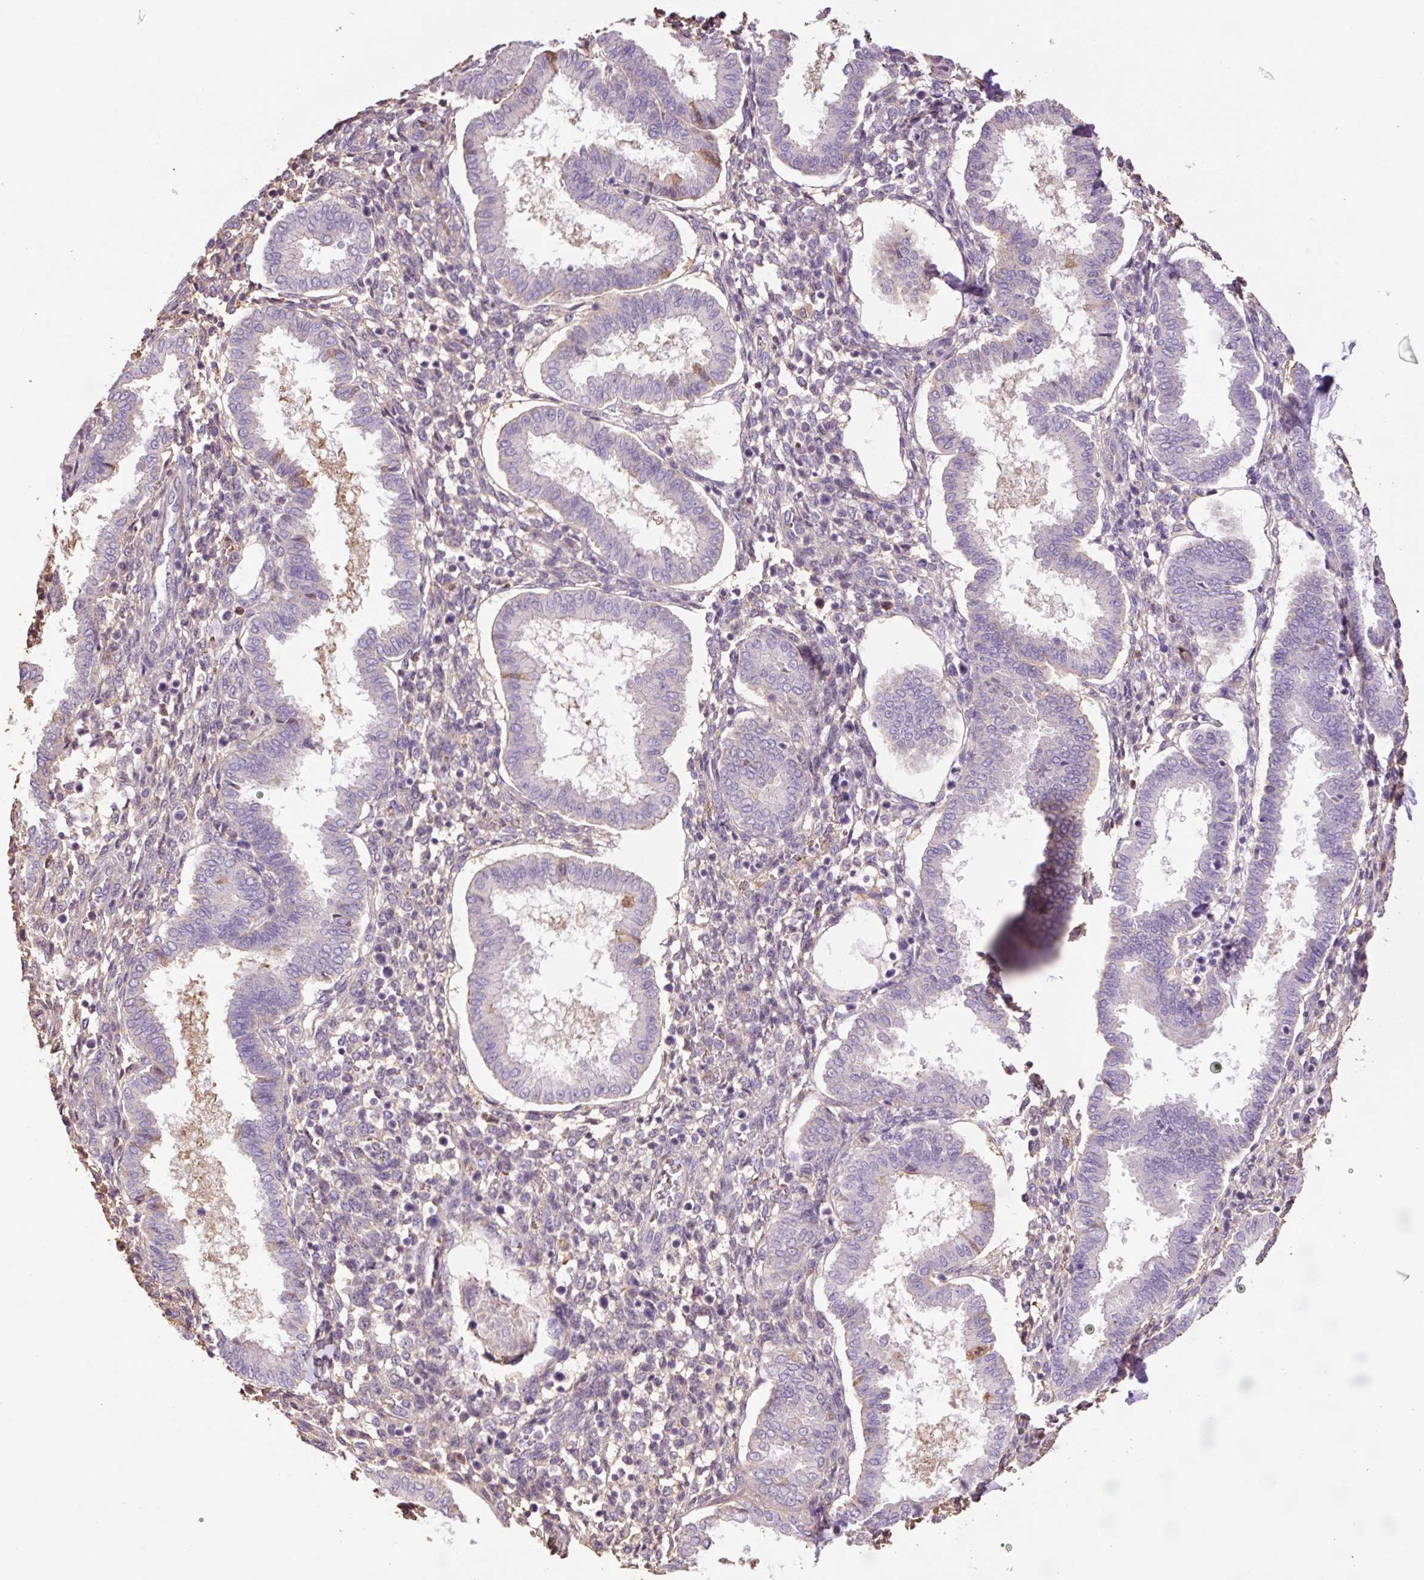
{"staining": {"intensity": "negative", "quantity": "none", "location": "none"}, "tissue": "endometrium", "cell_type": "Cells in endometrial stroma", "image_type": "normal", "snomed": [{"axis": "morphology", "description": "Normal tissue, NOS"}, {"axis": "topography", "description": "Endometrium"}], "caption": "Histopathology image shows no protein expression in cells in endometrial stroma of normal endometrium. (Brightfield microscopy of DAB IHC at high magnification).", "gene": "TMEM235", "patient": {"sex": "female", "age": 24}}